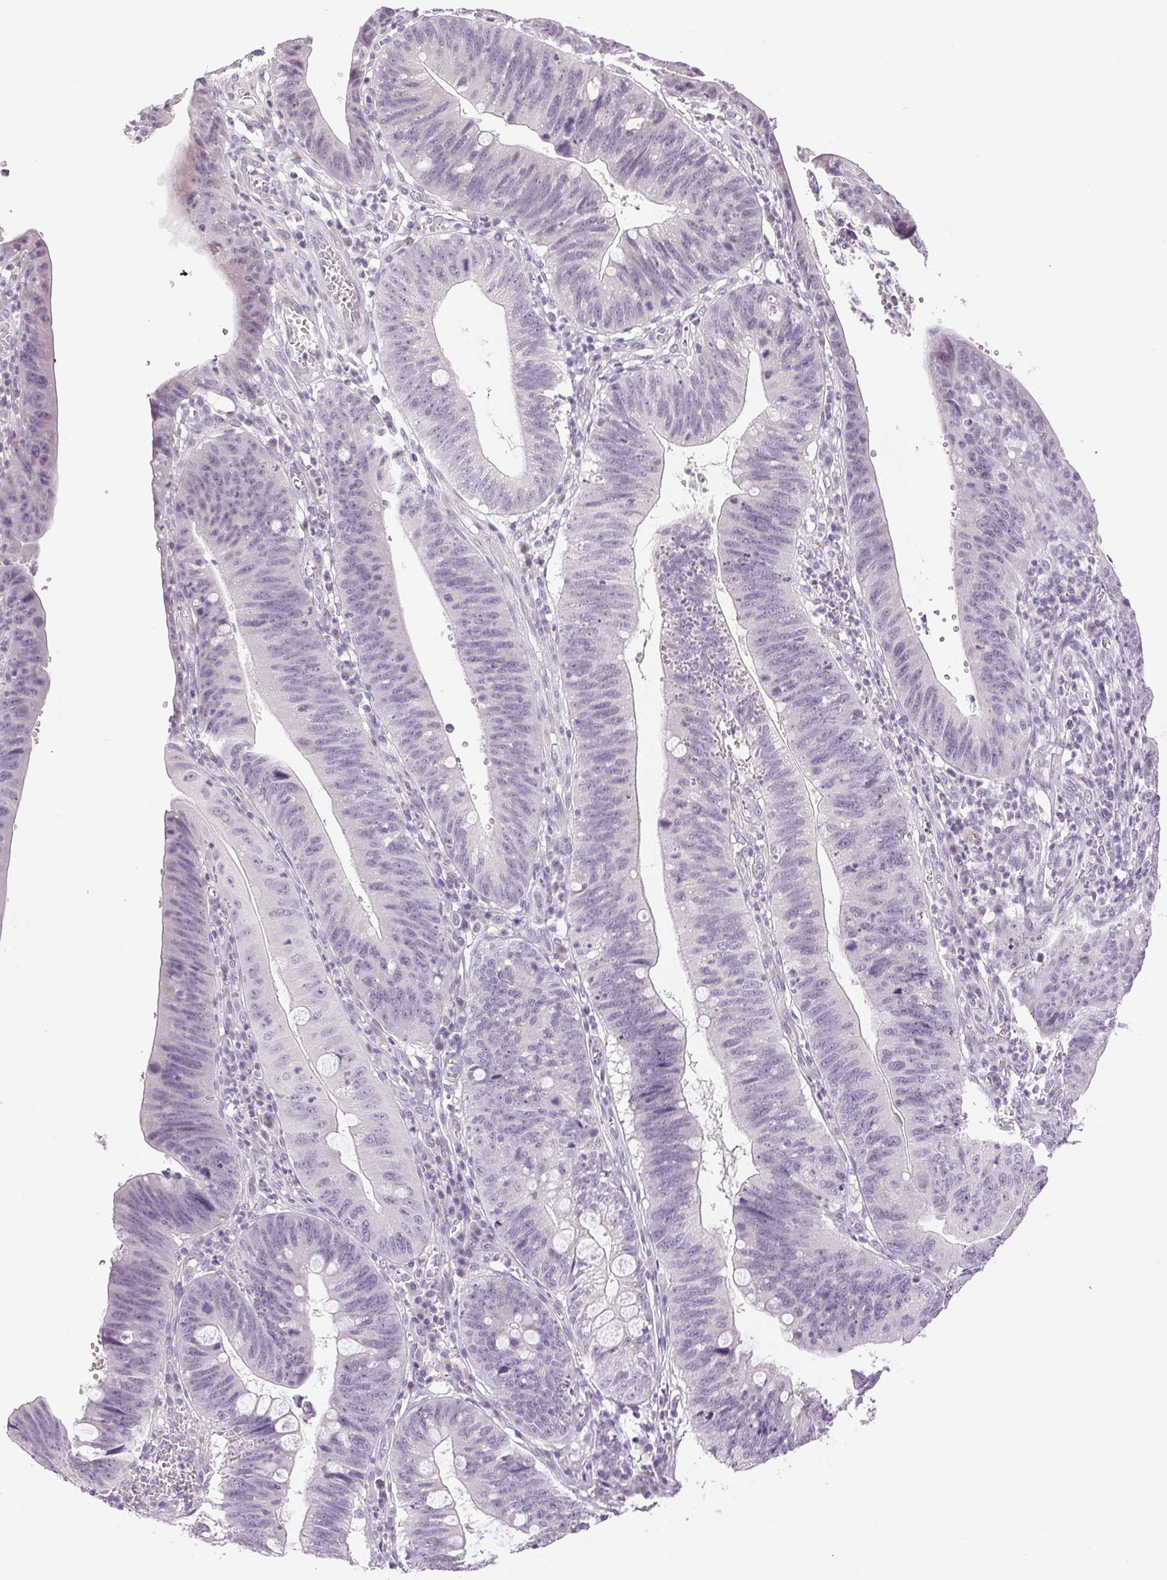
{"staining": {"intensity": "negative", "quantity": "none", "location": "none"}, "tissue": "stomach cancer", "cell_type": "Tumor cells", "image_type": "cancer", "snomed": [{"axis": "morphology", "description": "Adenocarcinoma, NOS"}, {"axis": "topography", "description": "Stomach"}], "caption": "Protein analysis of stomach adenocarcinoma displays no significant staining in tumor cells.", "gene": "DNAJC6", "patient": {"sex": "male", "age": 59}}